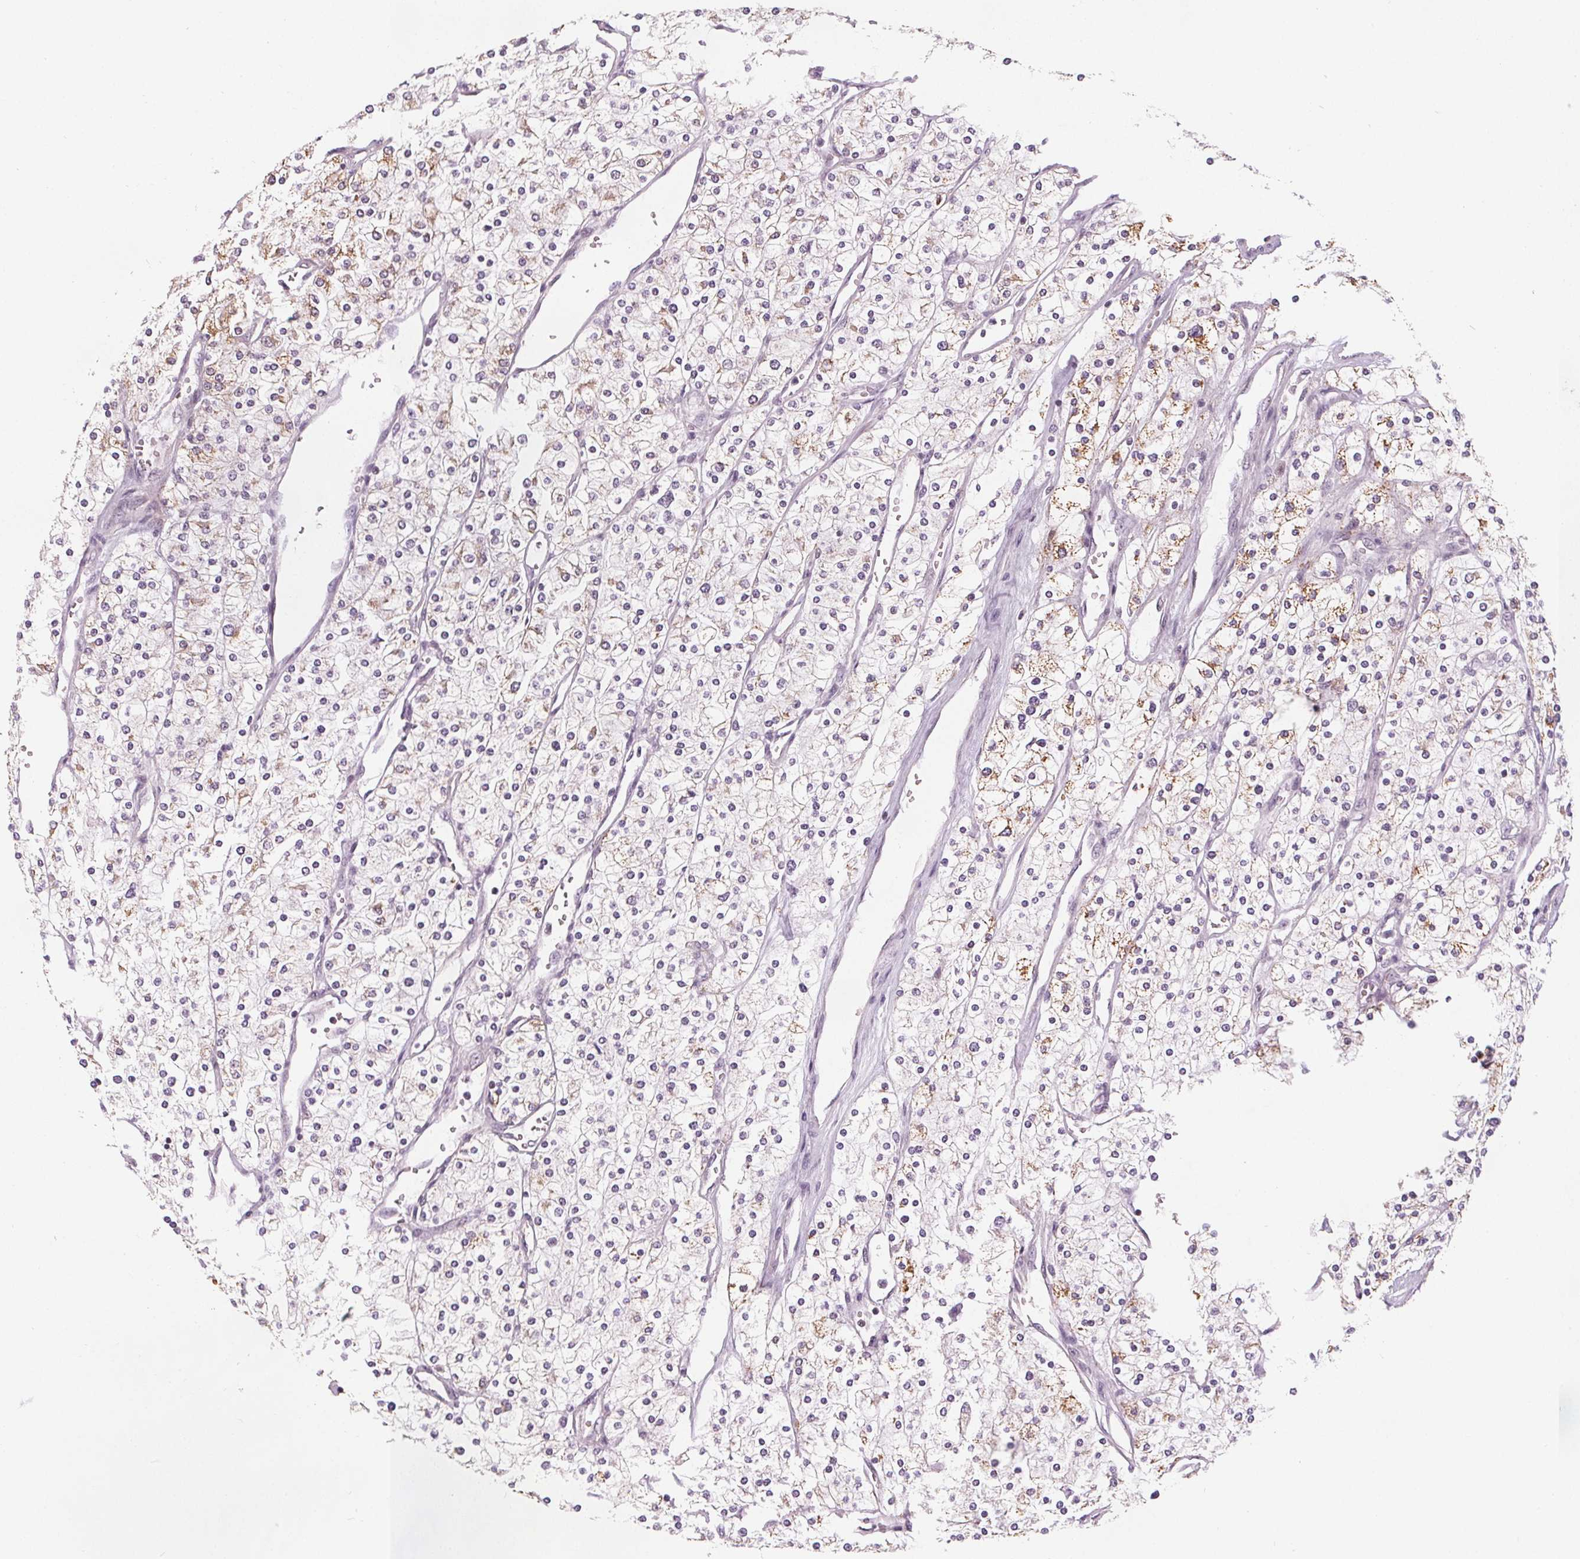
{"staining": {"intensity": "negative", "quantity": "none", "location": "none"}, "tissue": "renal cancer", "cell_type": "Tumor cells", "image_type": "cancer", "snomed": [{"axis": "morphology", "description": "Adenocarcinoma, NOS"}, {"axis": "topography", "description": "Kidney"}], "caption": "This is an immunohistochemistry histopathology image of renal cancer (adenocarcinoma). There is no expression in tumor cells.", "gene": "DPM2", "patient": {"sex": "male", "age": 80}}